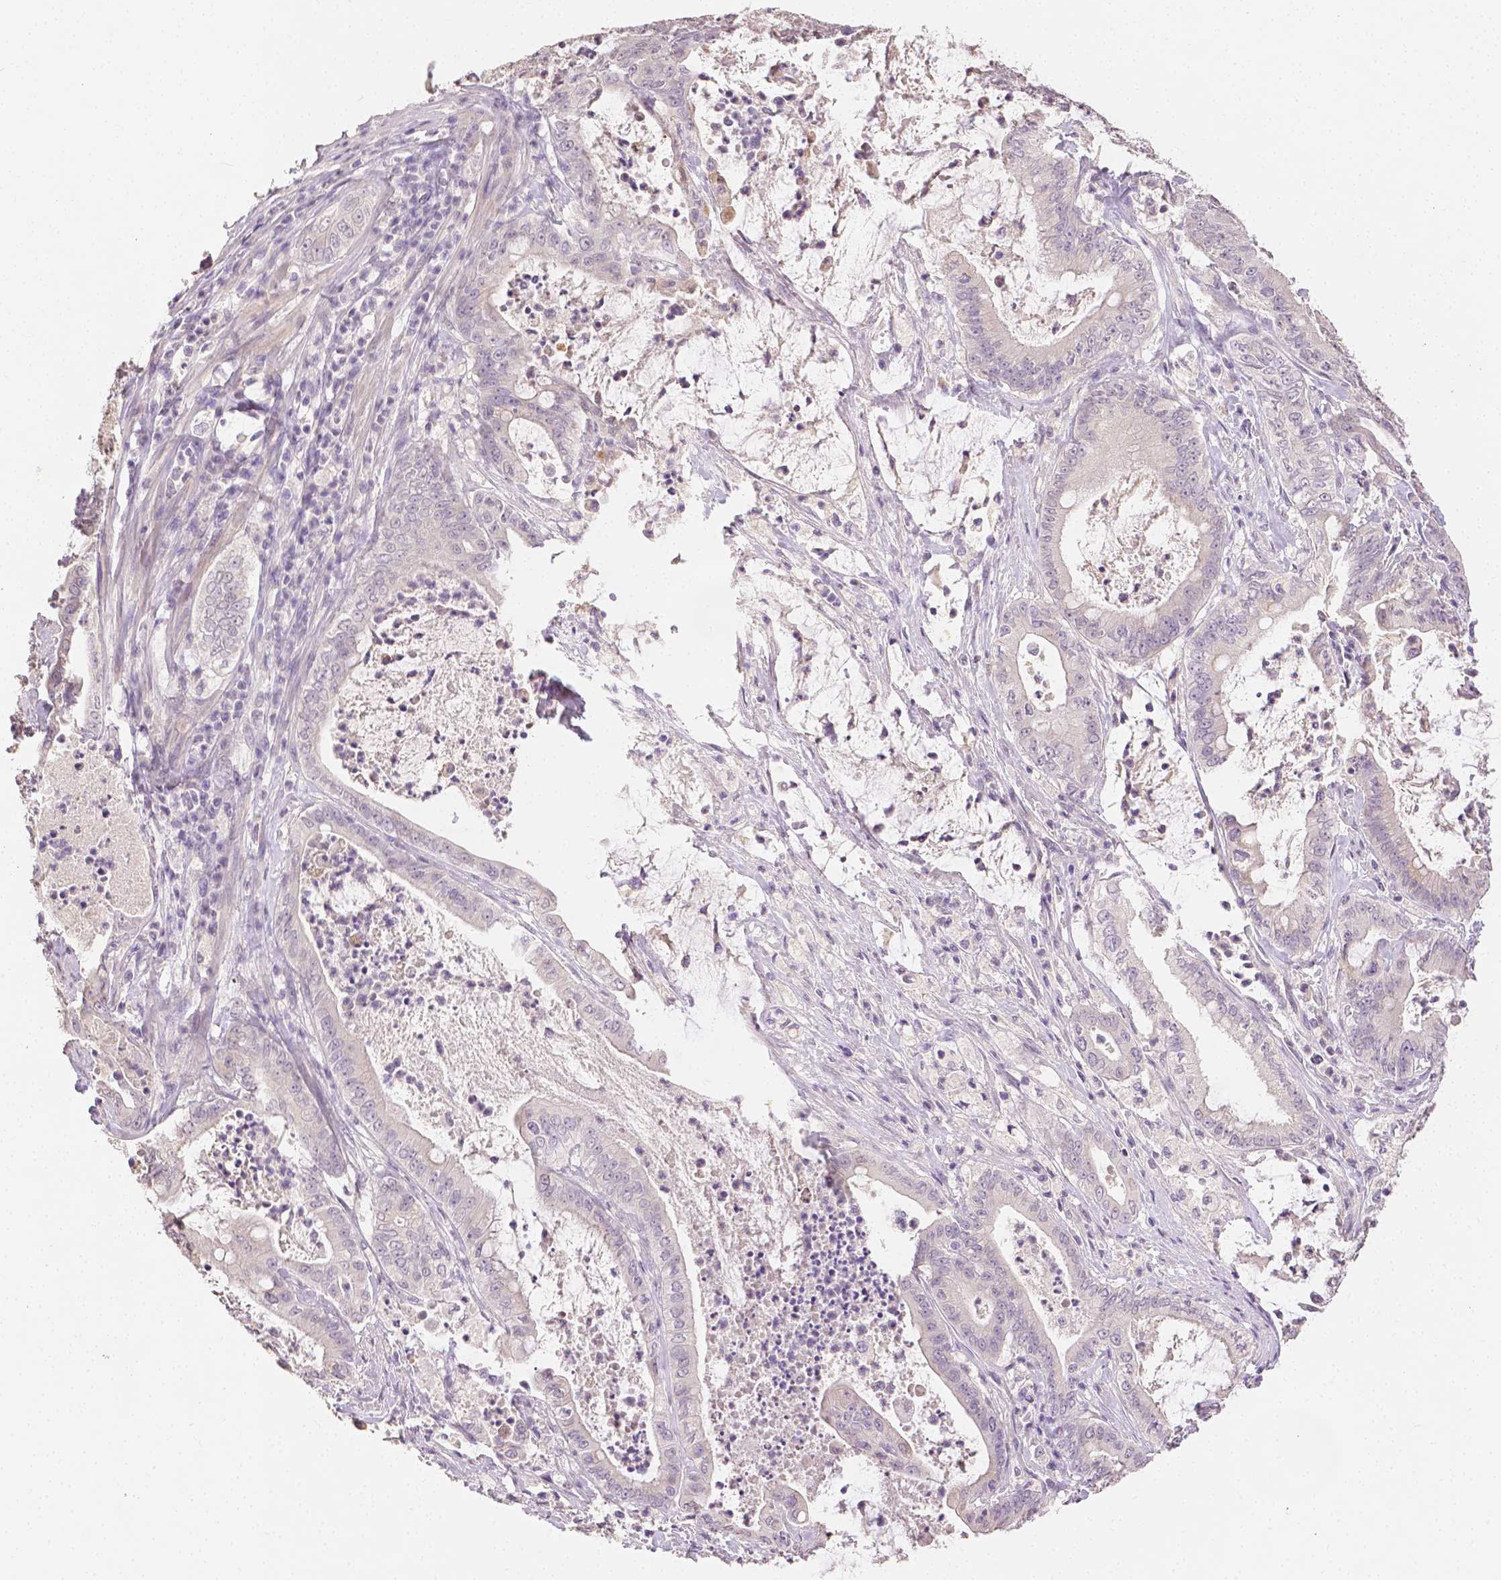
{"staining": {"intensity": "weak", "quantity": "<25%", "location": "cytoplasmic/membranous"}, "tissue": "pancreatic cancer", "cell_type": "Tumor cells", "image_type": "cancer", "snomed": [{"axis": "morphology", "description": "Adenocarcinoma, NOS"}, {"axis": "topography", "description": "Pancreas"}], "caption": "Immunohistochemical staining of human pancreatic cancer (adenocarcinoma) demonstrates no significant positivity in tumor cells.", "gene": "TGM1", "patient": {"sex": "male", "age": 71}}